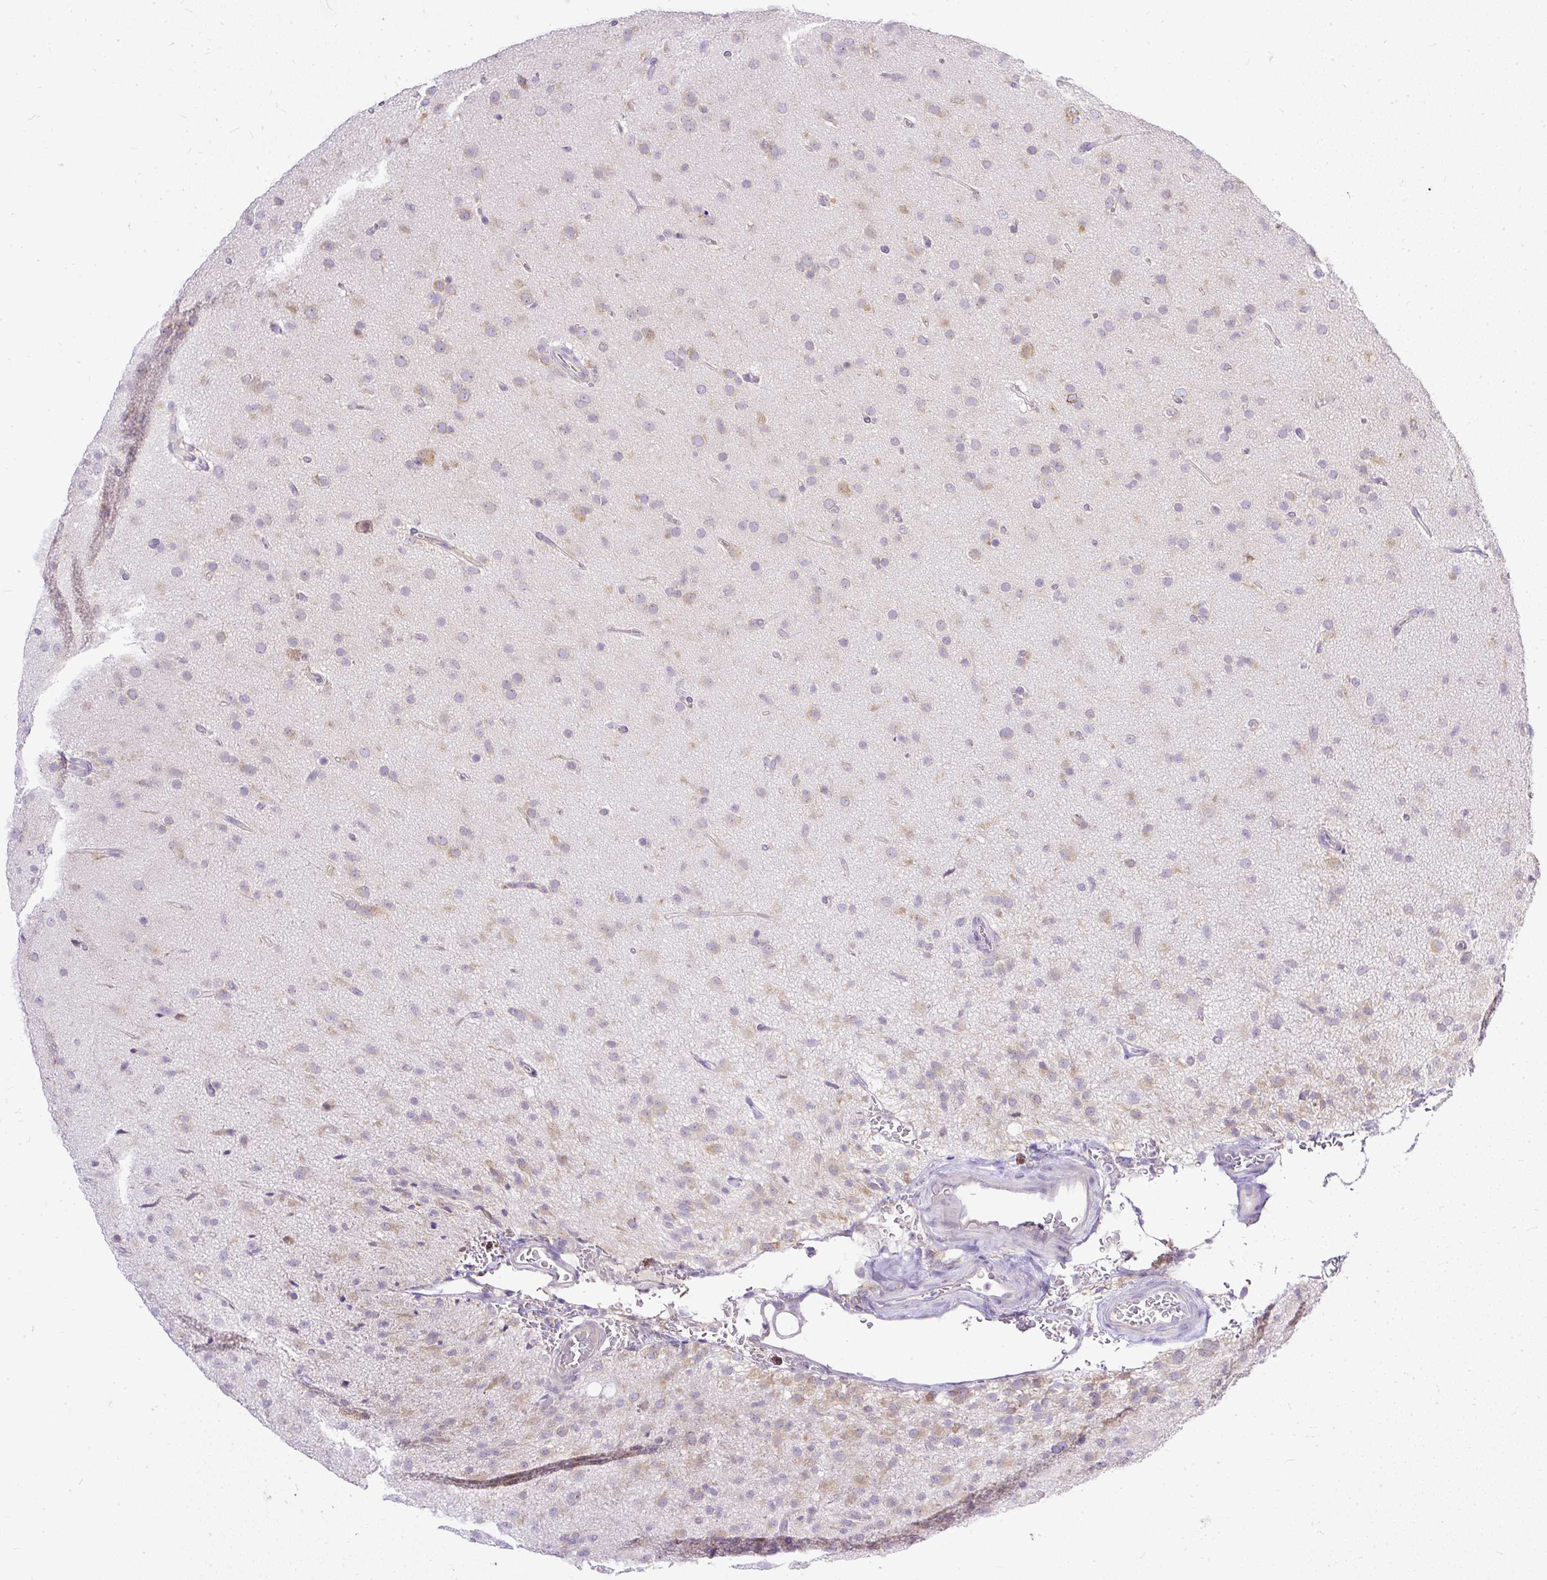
{"staining": {"intensity": "weak", "quantity": "25%-75%", "location": "cytoplasmic/membranous"}, "tissue": "glioma", "cell_type": "Tumor cells", "image_type": "cancer", "snomed": [{"axis": "morphology", "description": "Glioma, malignant, Low grade"}, {"axis": "topography", "description": "Brain"}], "caption": "Immunohistochemistry photomicrograph of neoplastic tissue: human malignant glioma (low-grade) stained using immunohistochemistry displays low levels of weak protein expression localized specifically in the cytoplasmic/membranous of tumor cells, appearing as a cytoplasmic/membranous brown color.", "gene": "AMFR", "patient": {"sex": "male", "age": 65}}